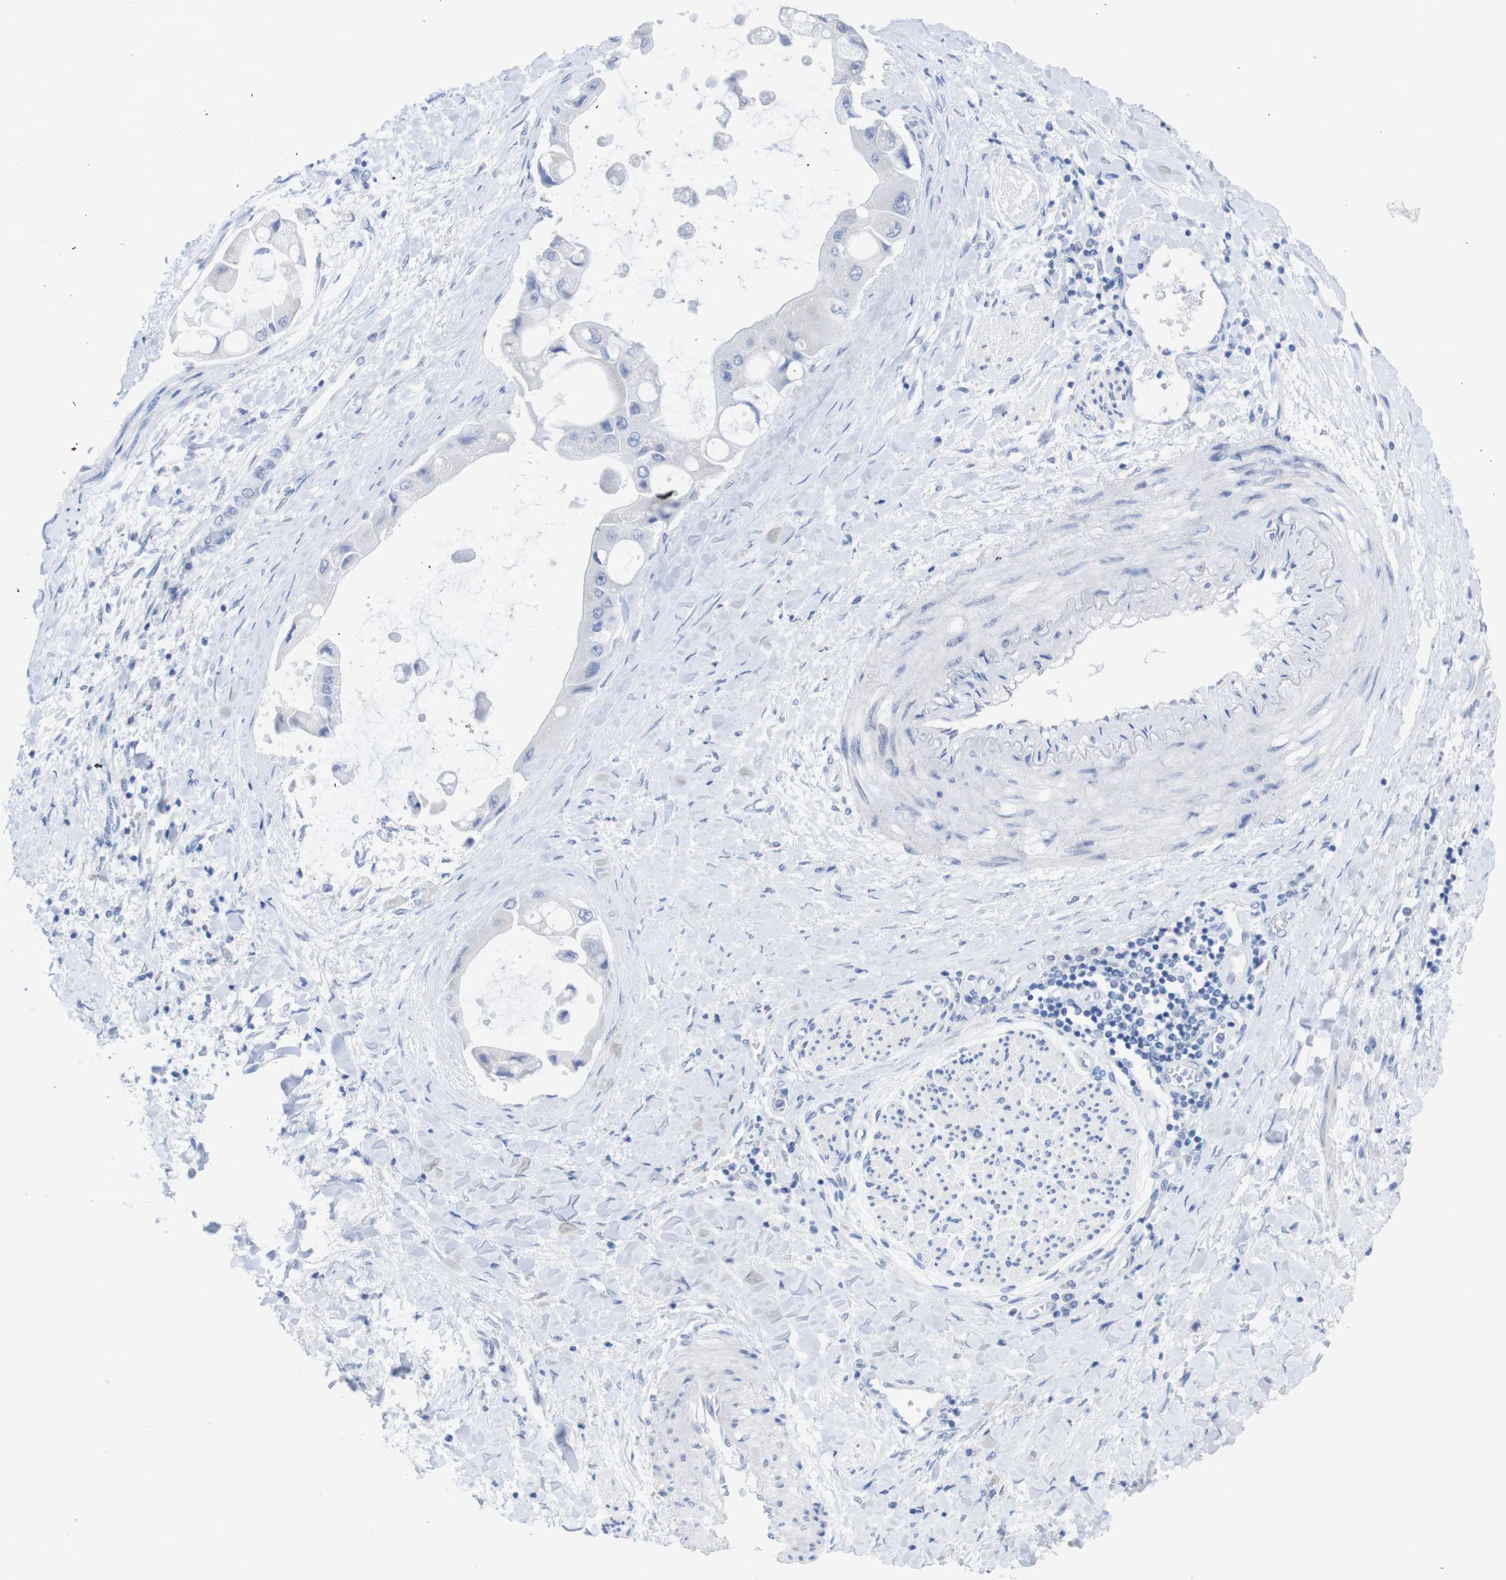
{"staining": {"intensity": "negative", "quantity": "none", "location": "none"}, "tissue": "liver cancer", "cell_type": "Tumor cells", "image_type": "cancer", "snomed": [{"axis": "morphology", "description": "Cholangiocarcinoma"}, {"axis": "topography", "description": "Liver"}], "caption": "The immunohistochemistry histopathology image has no significant expression in tumor cells of liver cancer tissue.", "gene": "PNMA1", "patient": {"sex": "male", "age": 50}}